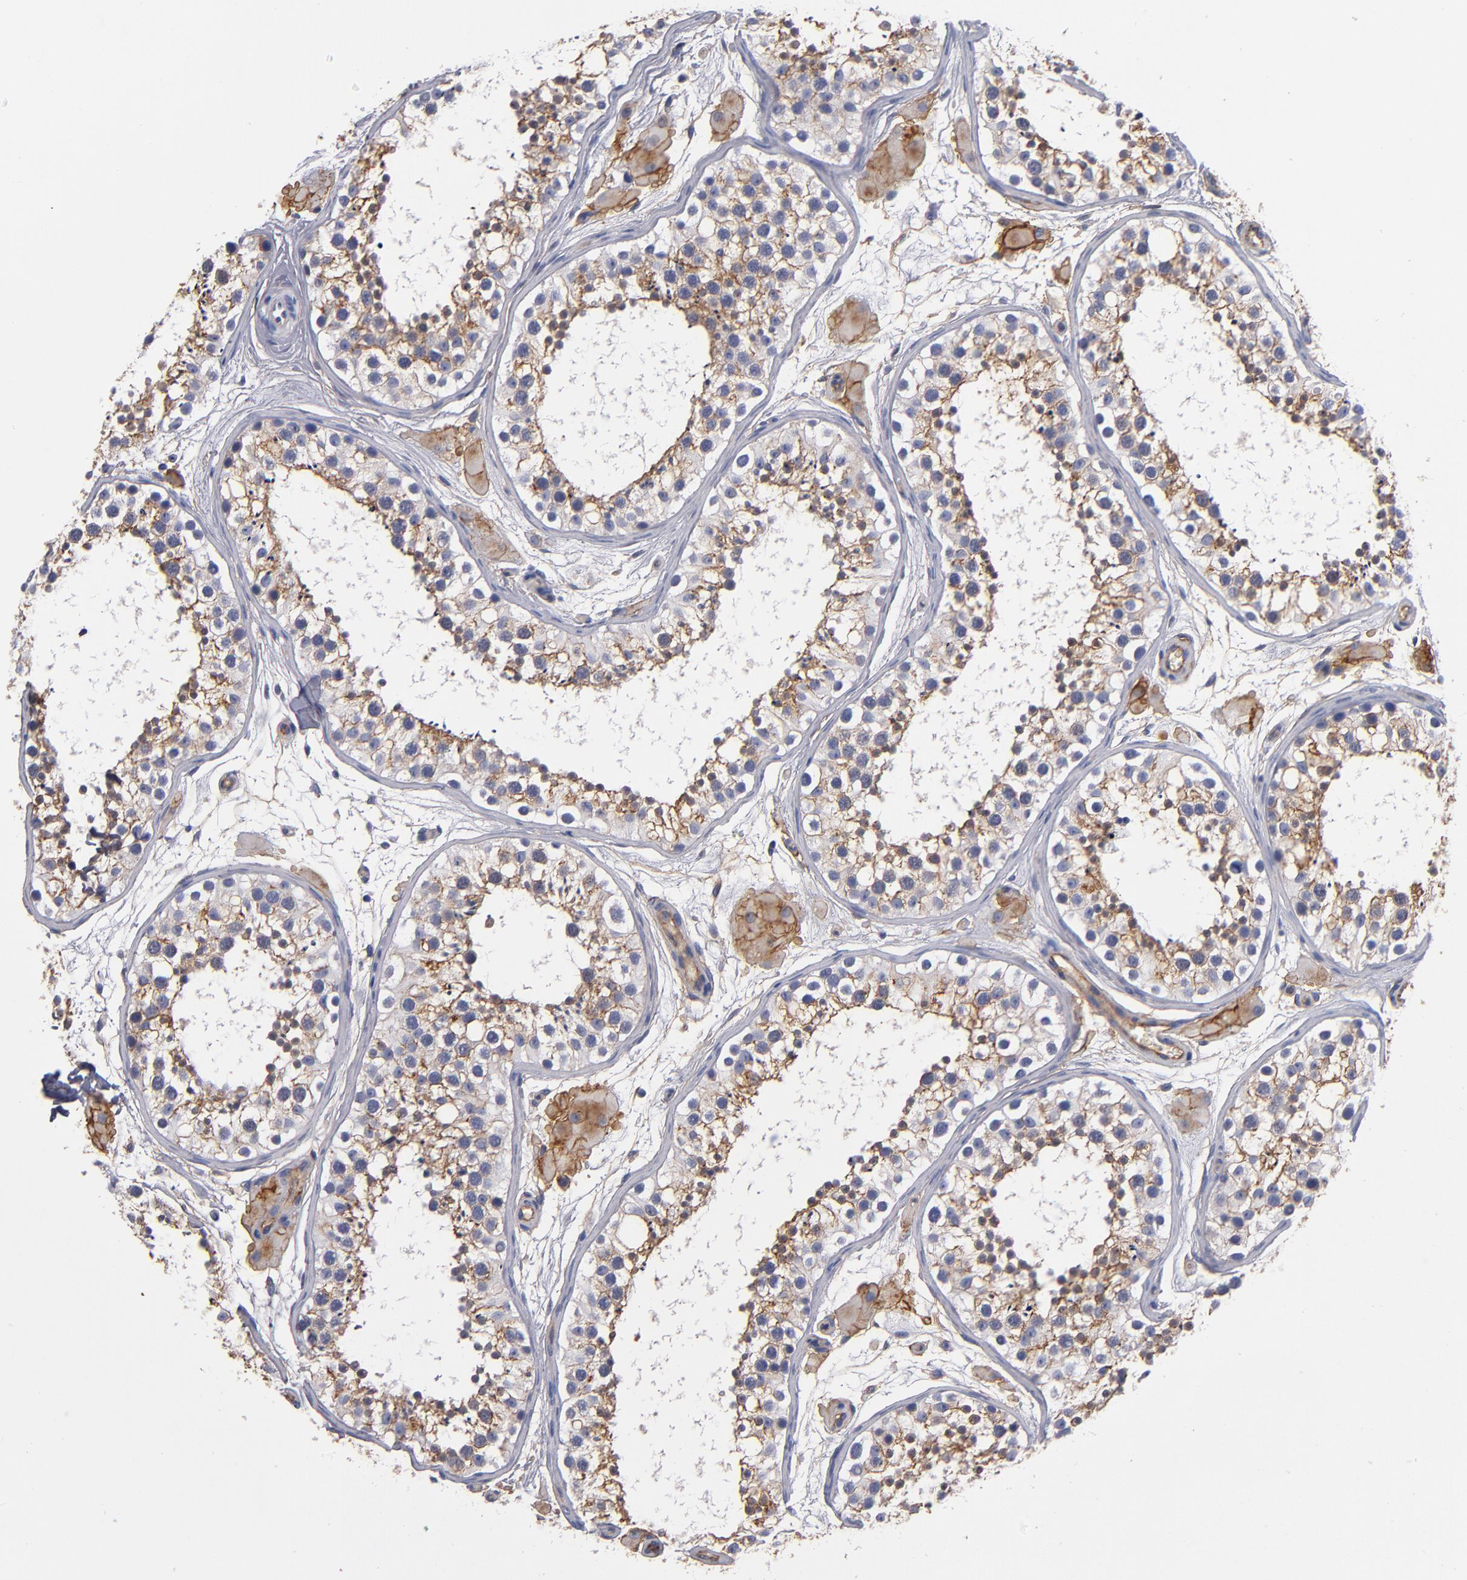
{"staining": {"intensity": "moderate", "quantity": "25%-75%", "location": "cytoplasmic/membranous"}, "tissue": "testis", "cell_type": "Cells in seminiferous ducts", "image_type": "normal", "snomed": [{"axis": "morphology", "description": "Normal tissue, NOS"}, {"axis": "topography", "description": "Testis"}], "caption": "Moderate cytoplasmic/membranous staining is present in approximately 25%-75% of cells in seminiferous ducts in benign testis. (DAB (3,3'-diaminobenzidine) IHC, brown staining for protein, blue staining for nuclei).", "gene": "PLSCR4", "patient": {"sex": "male", "age": 29}}